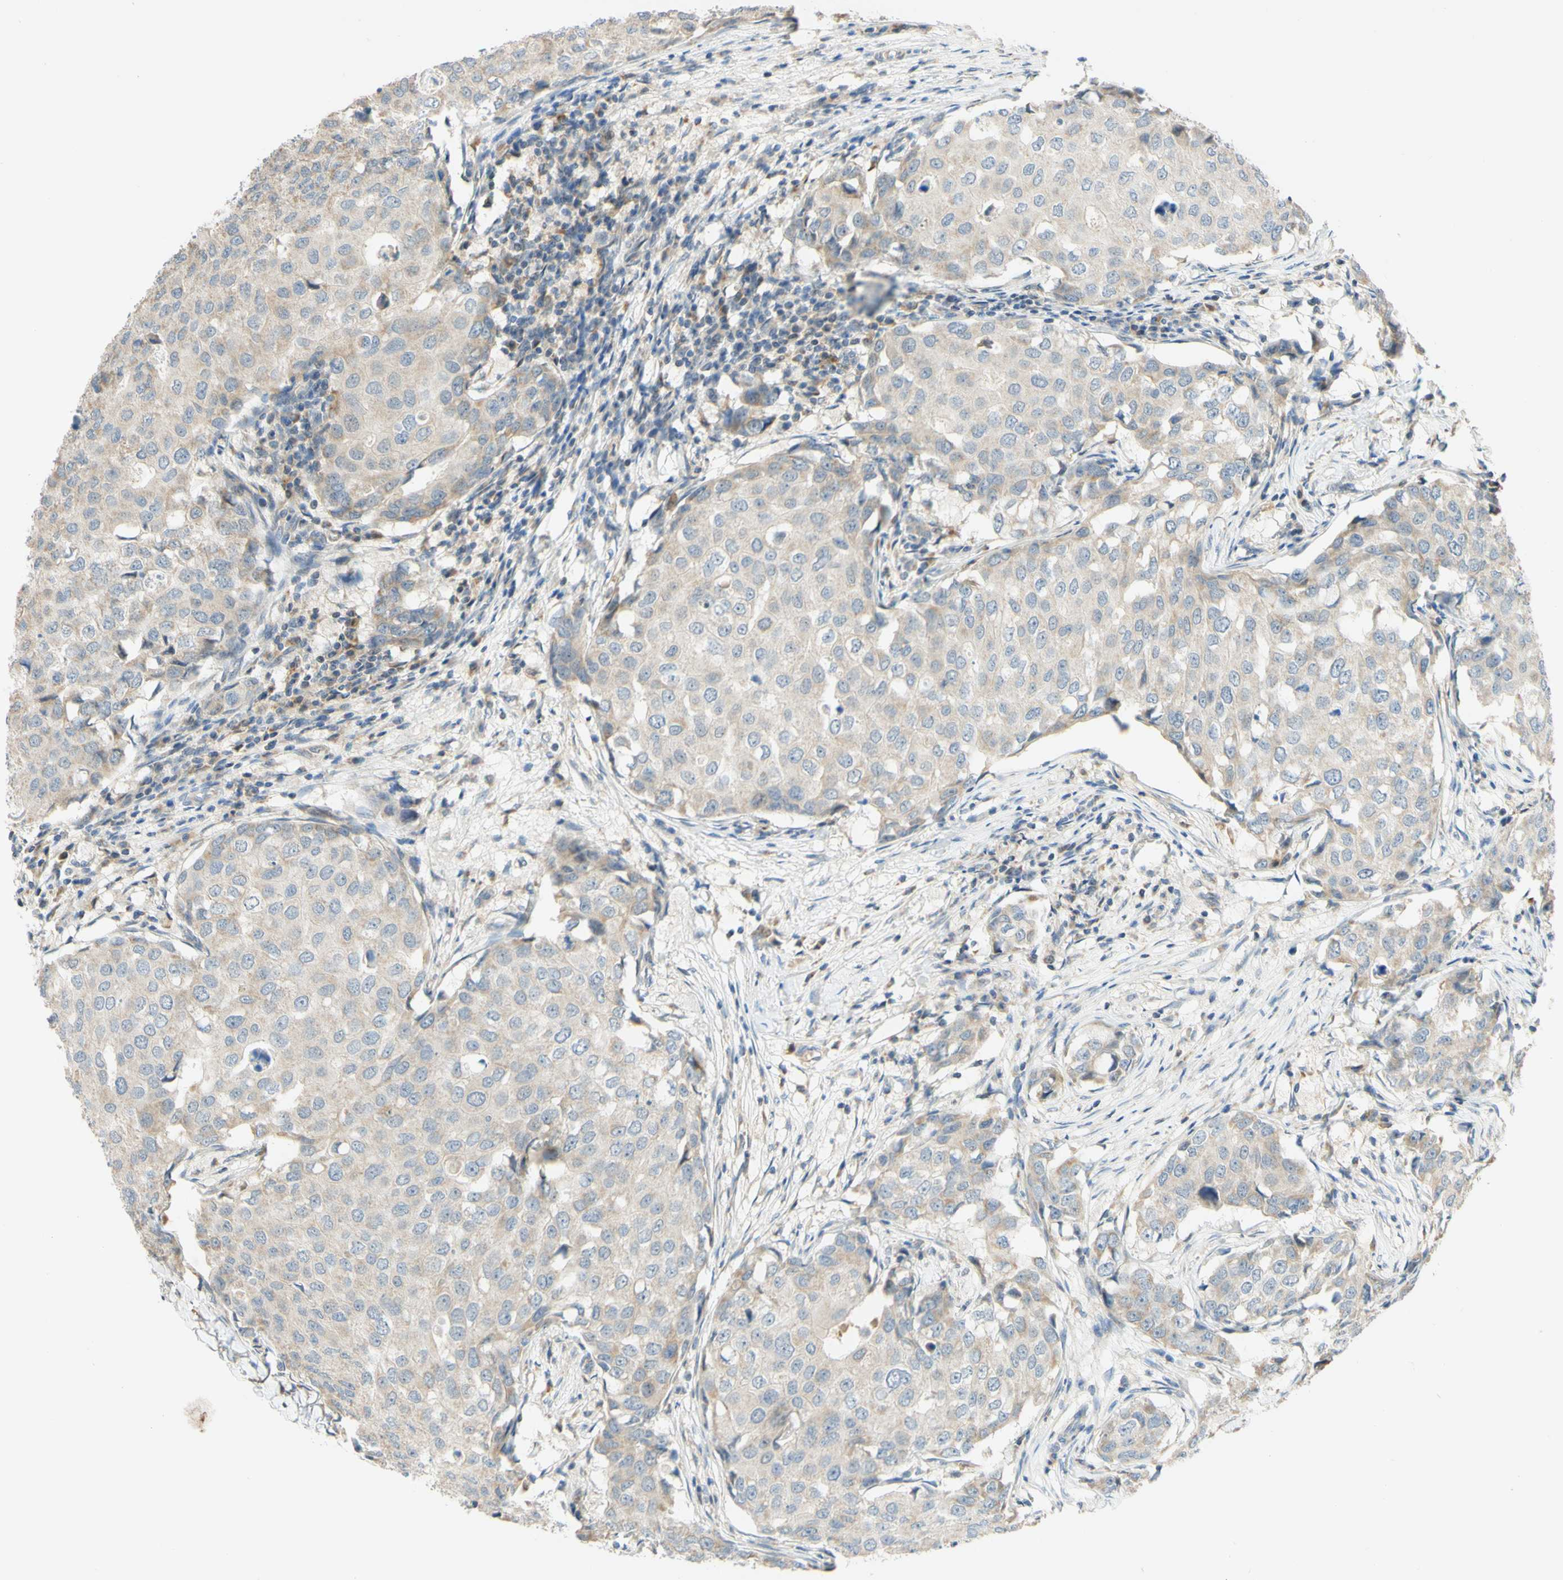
{"staining": {"intensity": "weak", "quantity": ">75%", "location": "cytoplasmic/membranous"}, "tissue": "breast cancer", "cell_type": "Tumor cells", "image_type": "cancer", "snomed": [{"axis": "morphology", "description": "Duct carcinoma"}, {"axis": "topography", "description": "Breast"}], "caption": "Protein analysis of breast cancer tissue shows weak cytoplasmic/membranous positivity in approximately >75% of tumor cells.", "gene": "GATA1", "patient": {"sex": "female", "age": 27}}